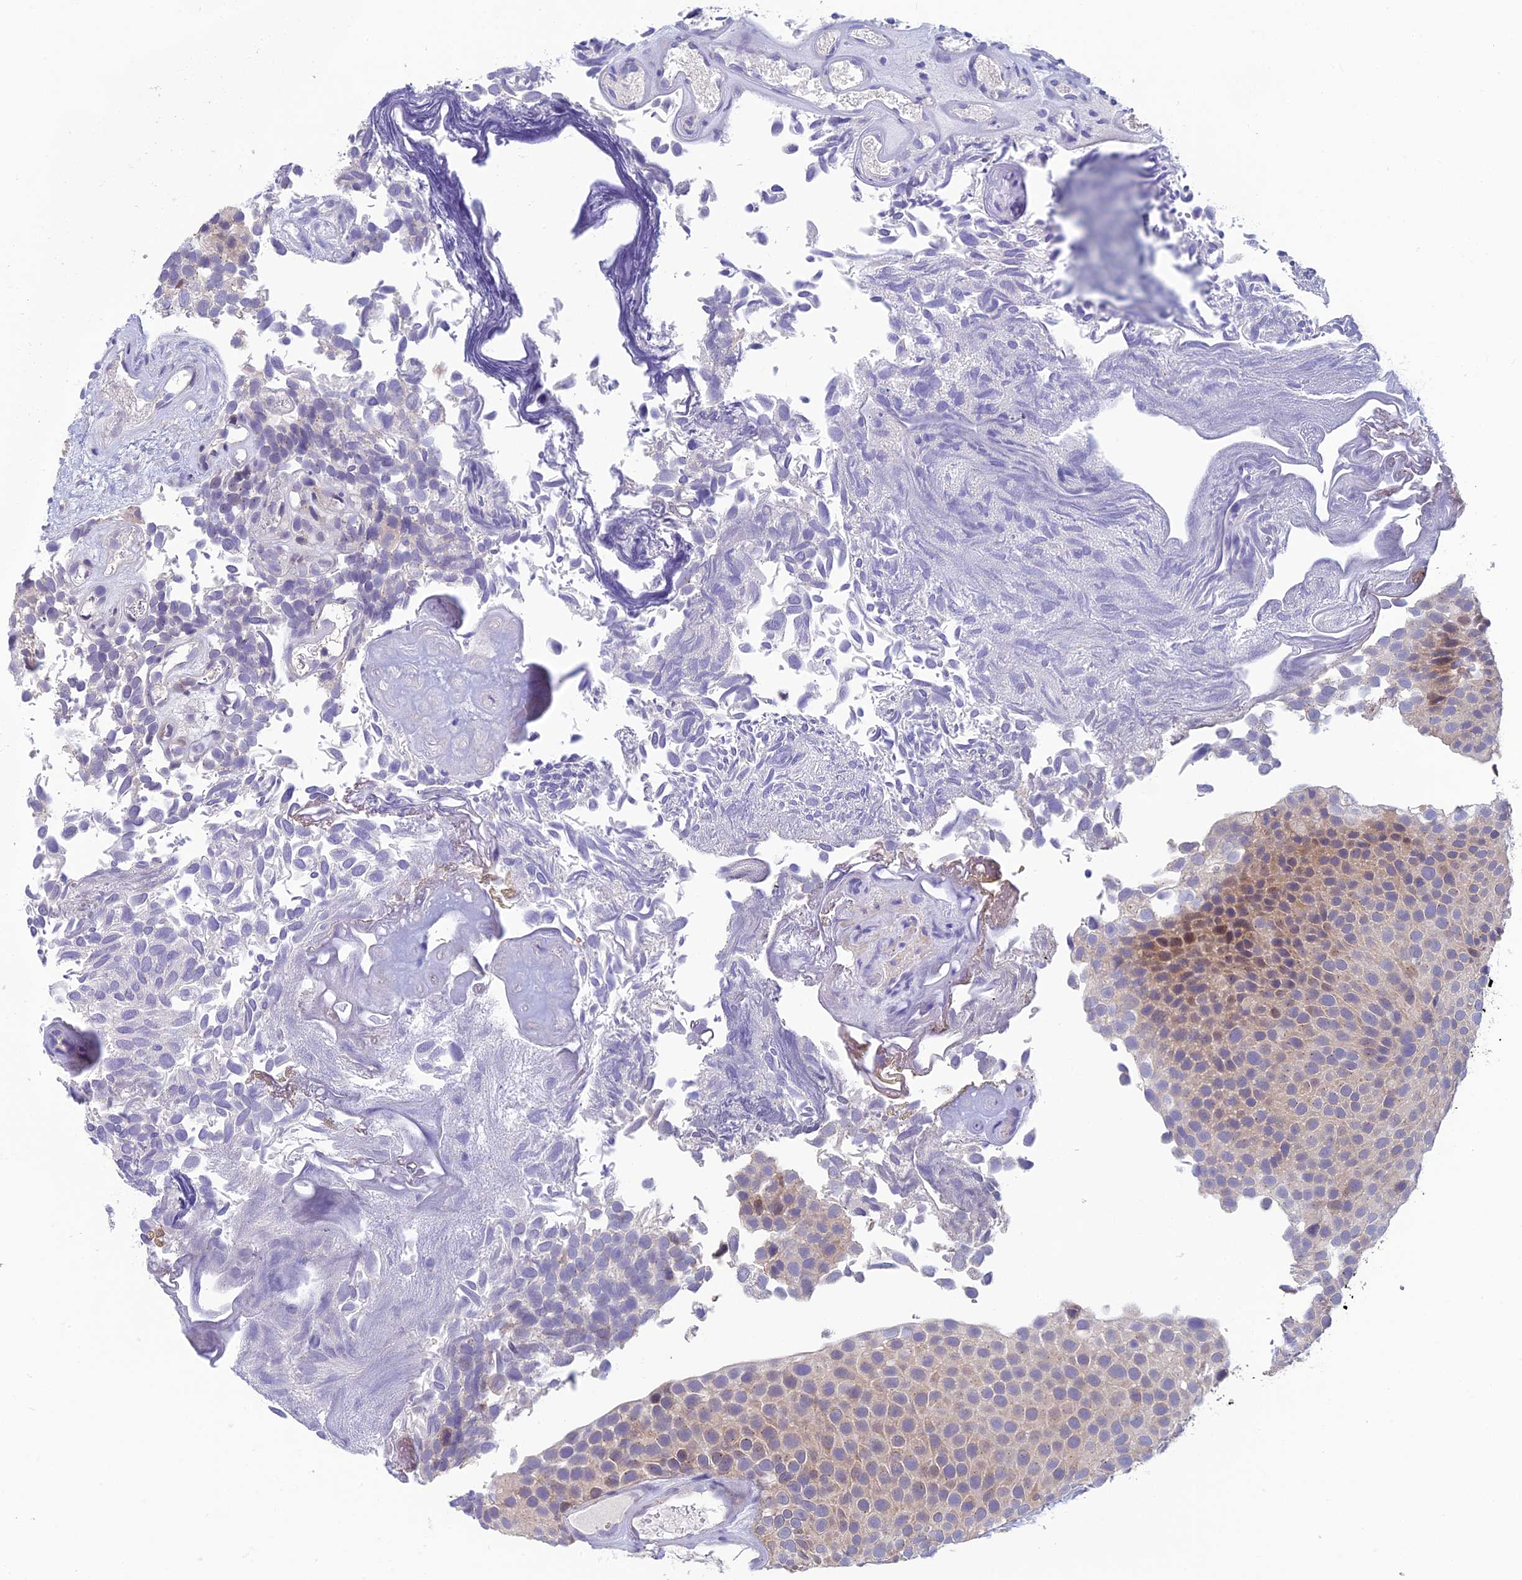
{"staining": {"intensity": "moderate", "quantity": "<25%", "location": "nuclear"}, "tissue": "urothelial cancer", "cell_type": "Tumor cells", "image_type": "cancer", "snomed": [{"axis": "morphology", "description": "Urothelial carcinoma, Low grade"}, {"axis": "topography", "description": "Urinary bladder"}], "caption": "A brown stain shows moderate nuclear expression of a protein in urothelial carcinoma (low-grade) tumor cells.", "gene": "XPO7", "patient": {"sex": "male", "age": 89}}